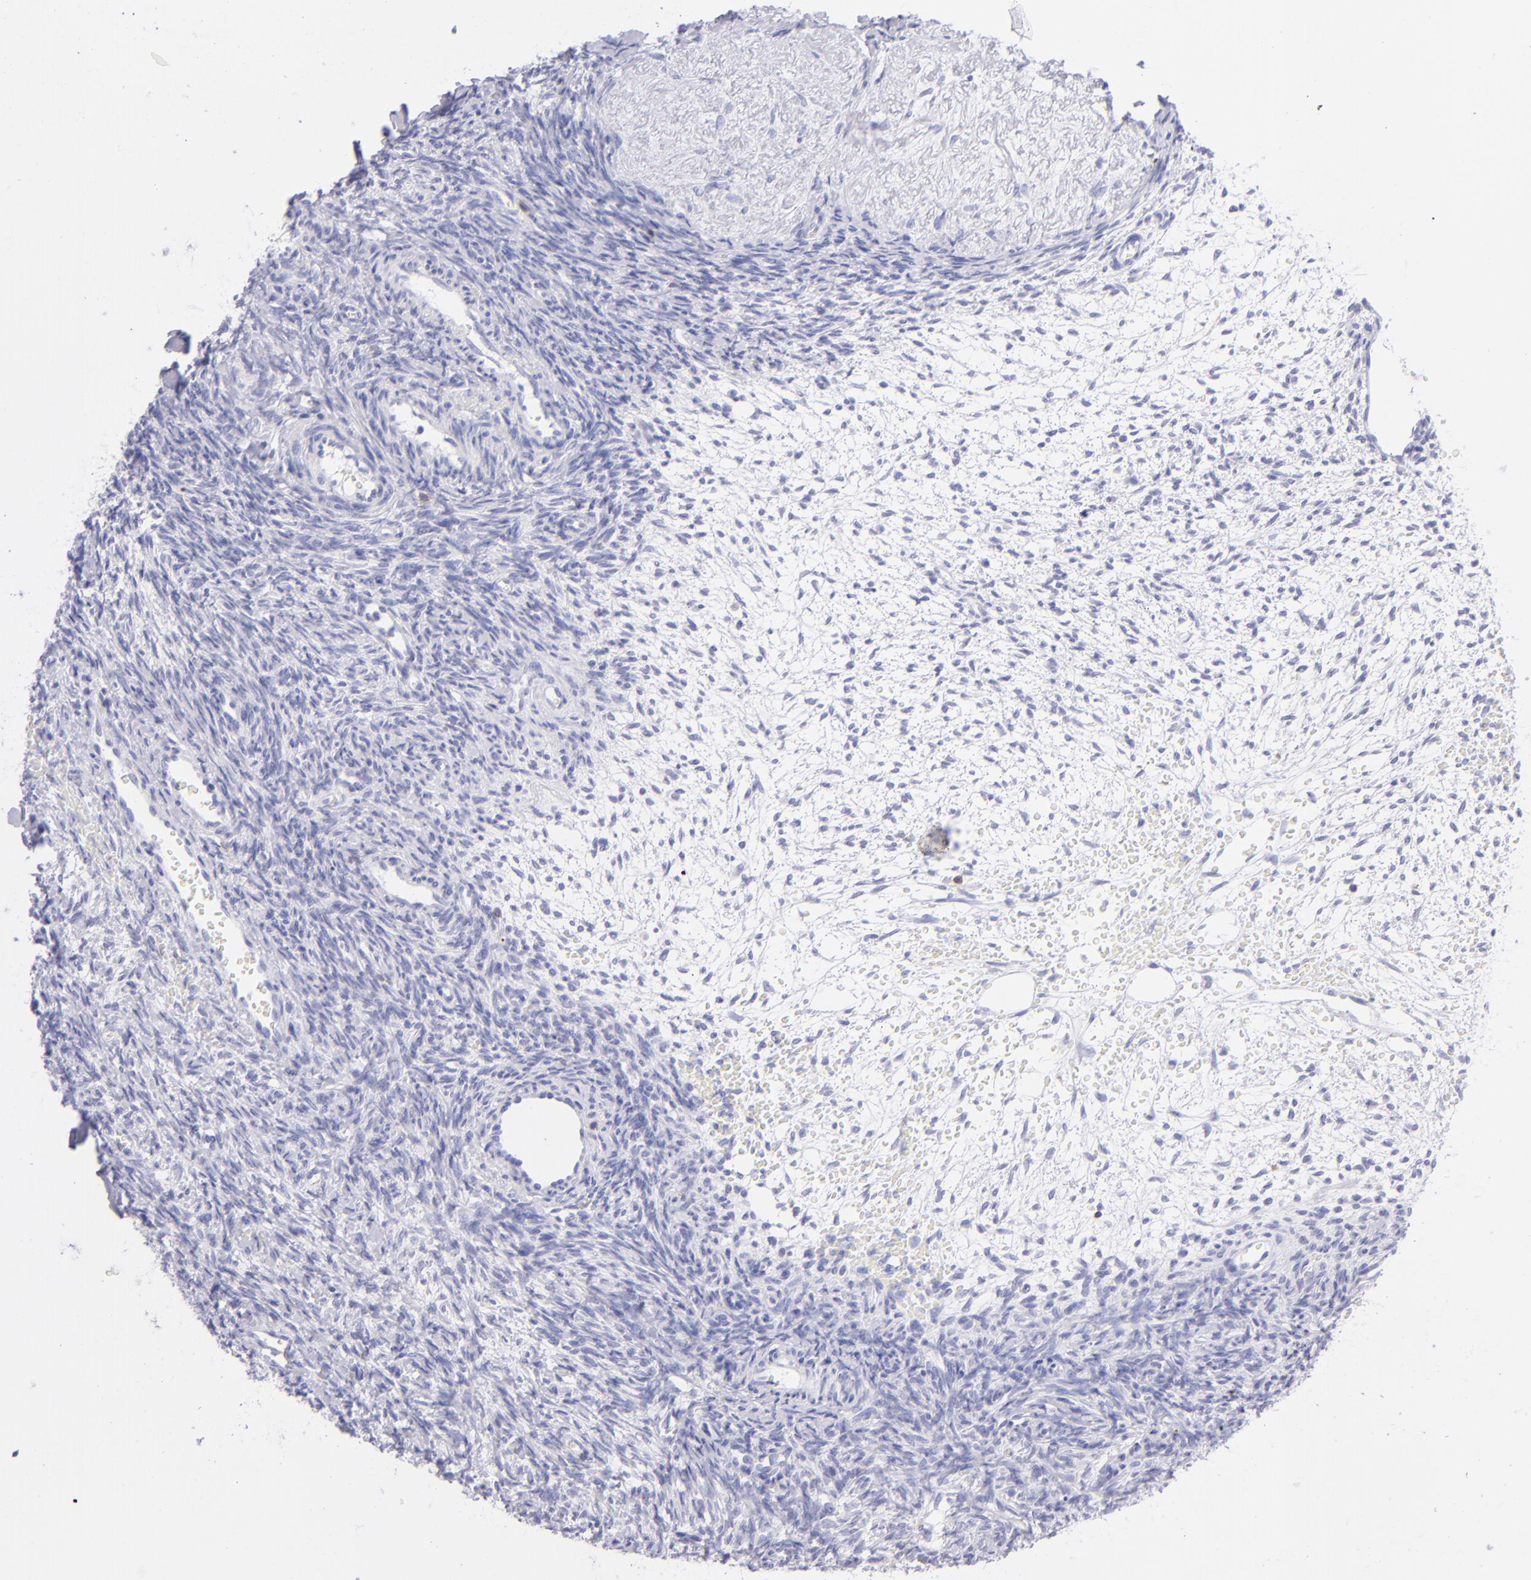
{"staining": {"intensity": "negative", "quantity": "none", "location": "none"}, "tissue": "ovary", "cell_type": "Follicle cells", "image_type": "normal", "snomed": [{"axis": "morphology", "description": "Normal tissue, NOS"}, {"axis": "topography", "description": "Ovary"}], "caption": "The micrograph exhibits no significant staining in follicle cells of ovary.", "gene": "CD69", "patient": {"sex": "female", "age": 39}}